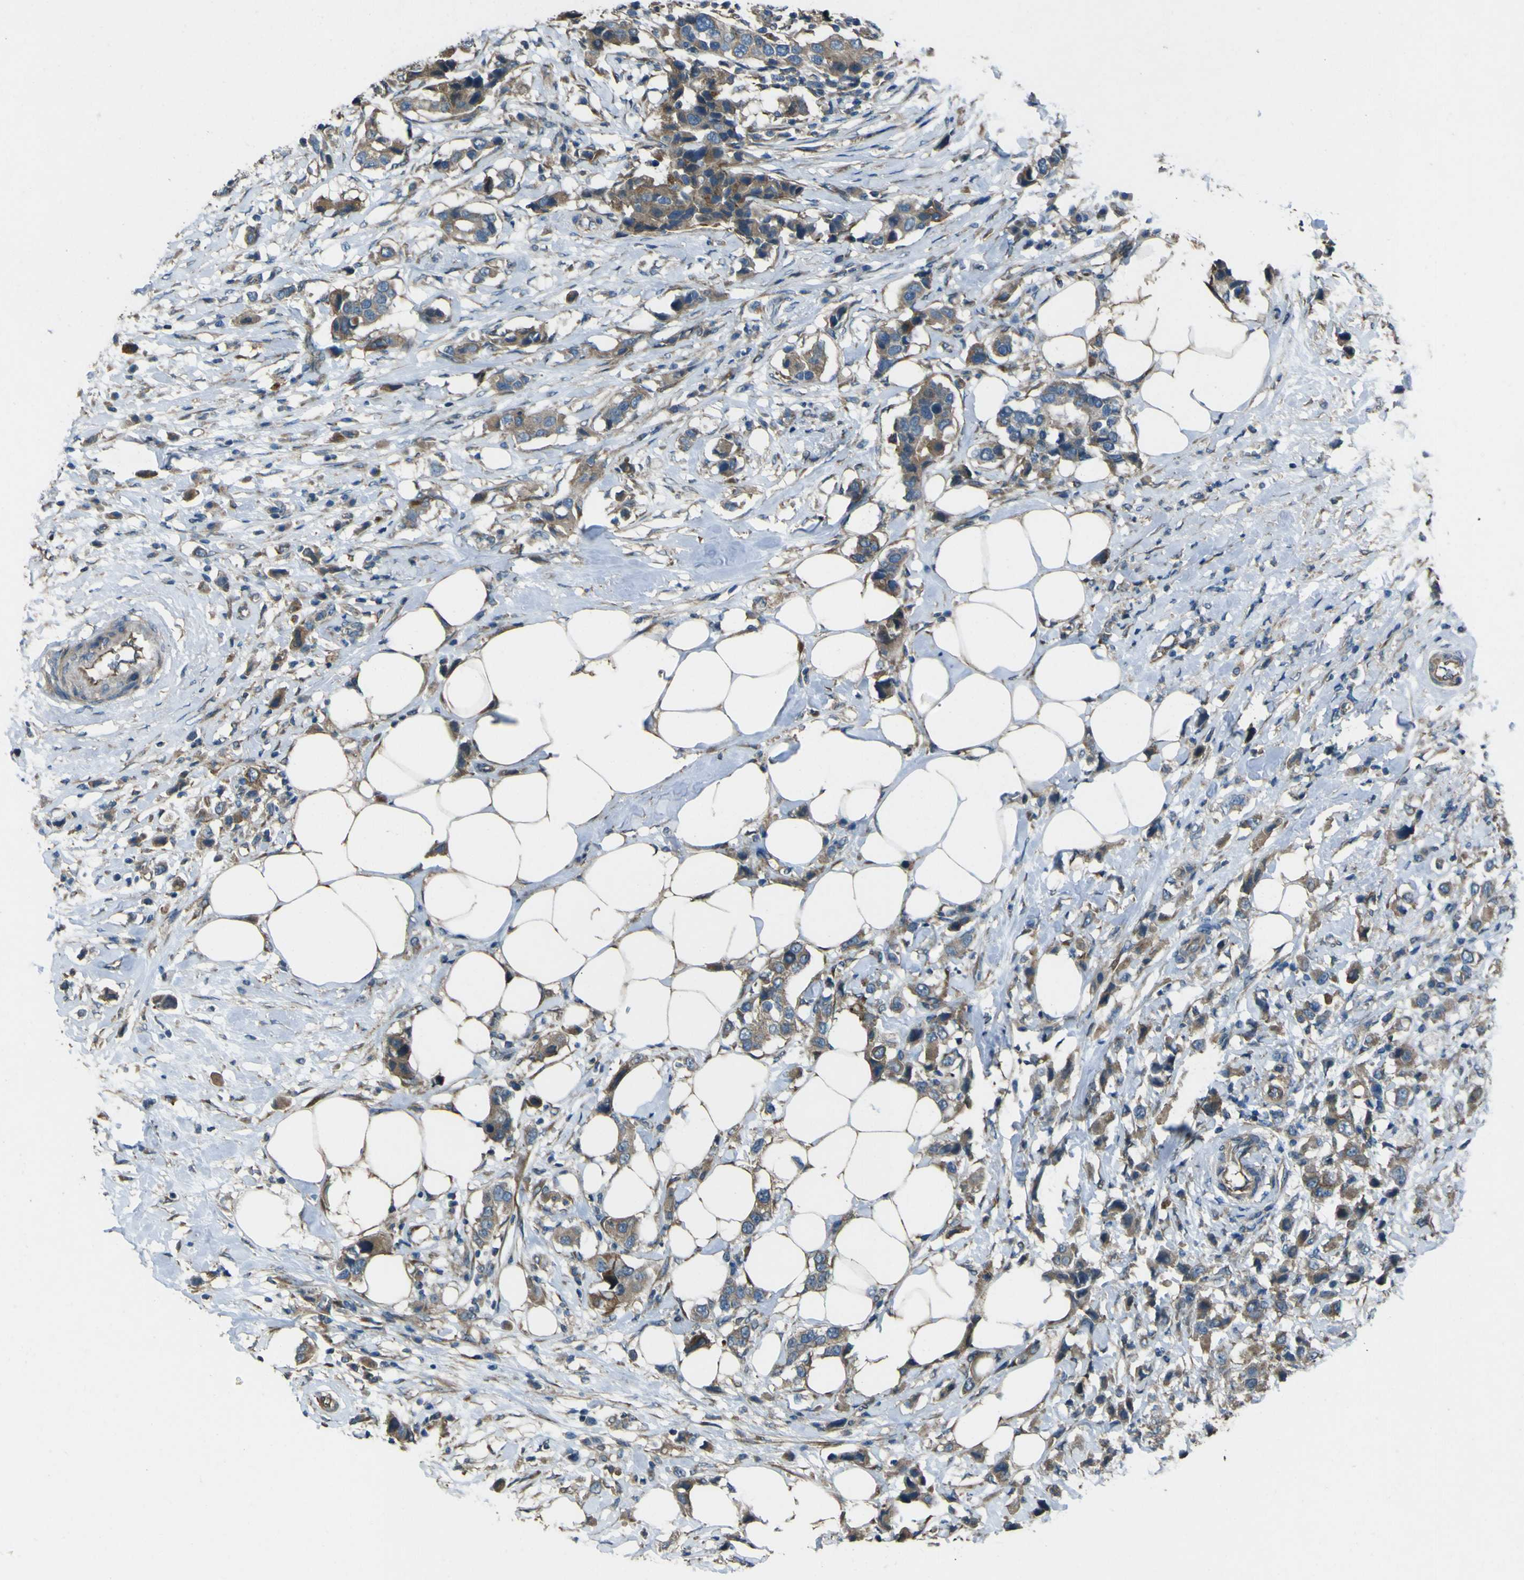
{"staining": {"intensity": "moderate", "quantity": ">75%", "location": "cytoplasmic/membranous"}, "tissue": "breast cancer", "cell_type": "Tumor cells", "image_type": "cancer", "snomed": [{"axis": "morphology", "description": "Normal tissue, NOS"}, {"axis": "morphology", "description": "Duct carcinoma"}, {"axis": "topography", "description": "Breast"}], "caption": "Breast cancer (intraductal carcinoma) stained with DAB (3,3'-diaminobenzidine) immunohistochemistry exhibits medium levels of moderate cytoplasmic/membranous expression in approximately >75% of tumor cells.", "gene": "NAALADL2", "patient": {"sex": "female", "age": 50}}